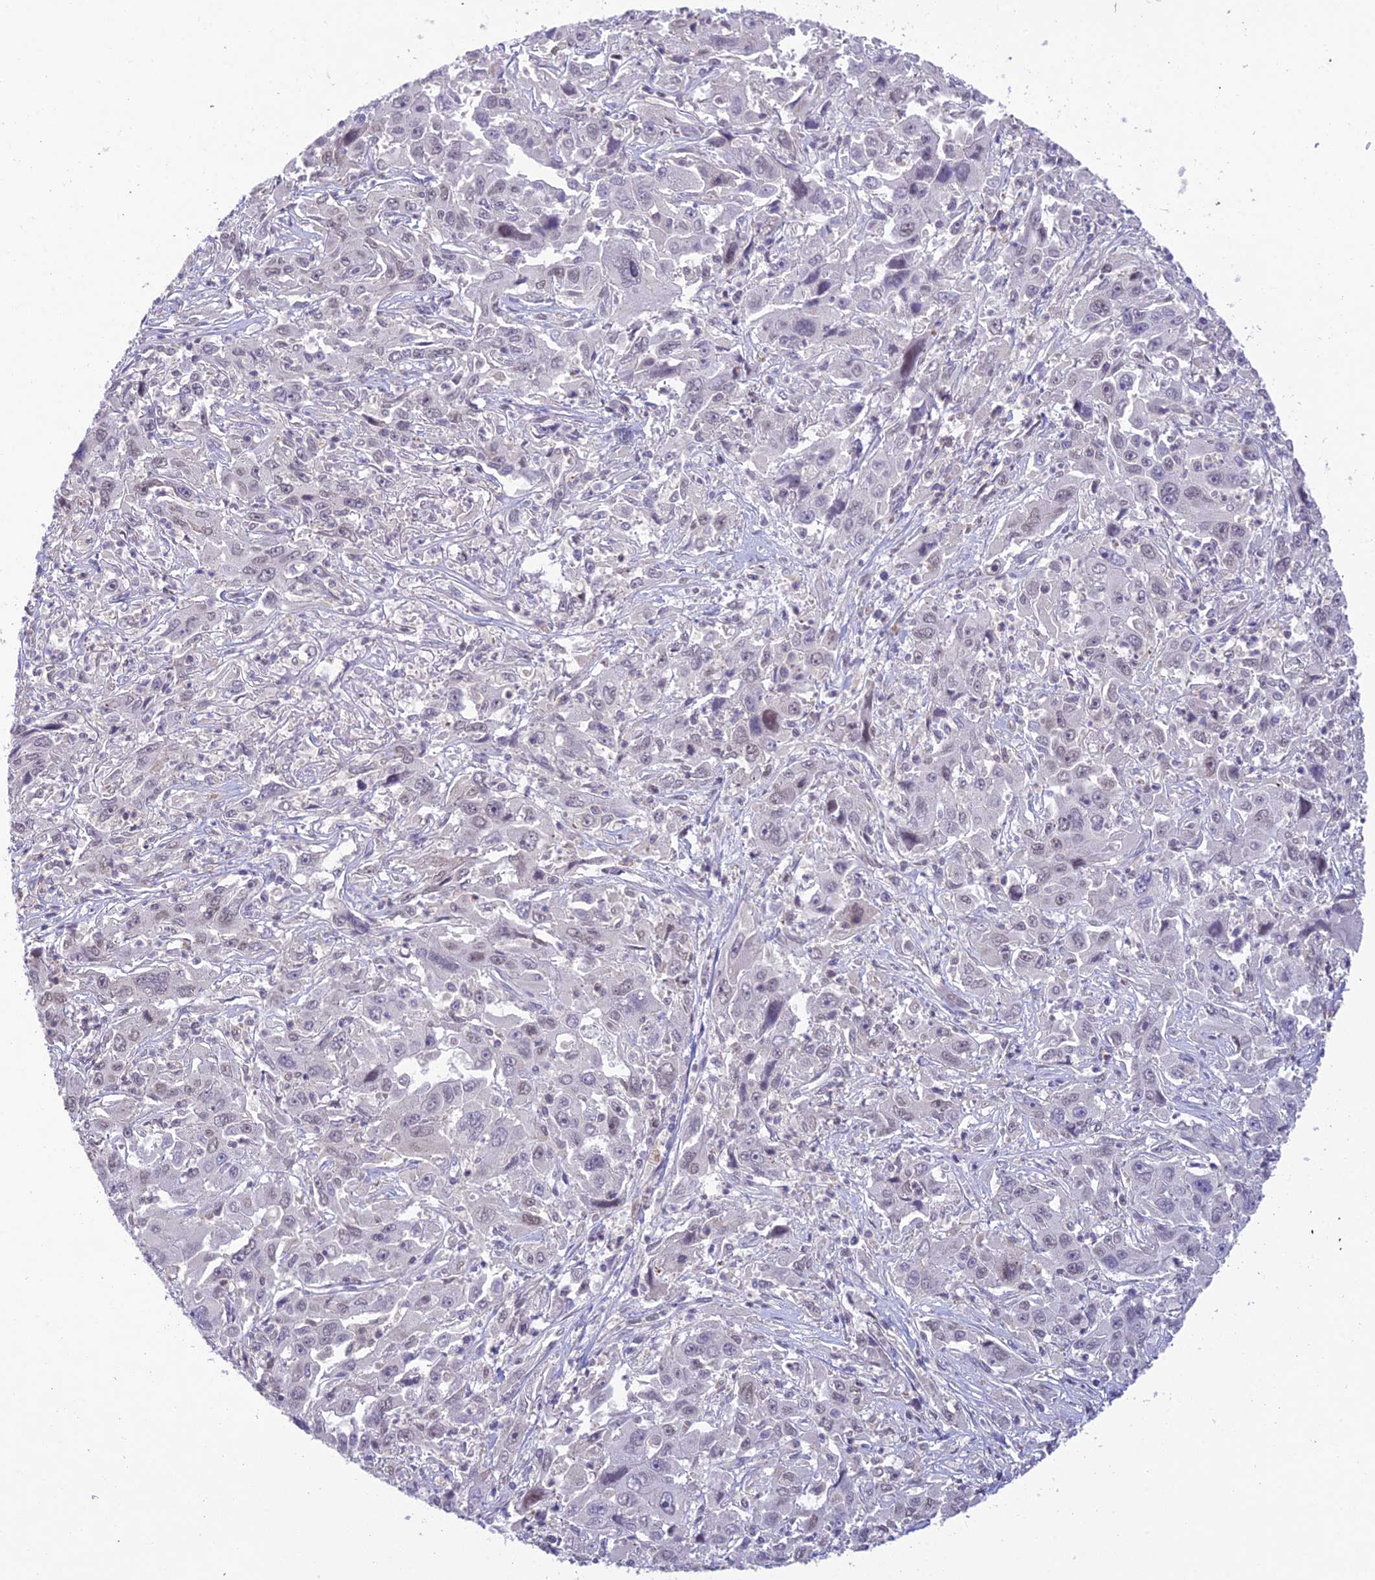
{"staining": {"intensity": "negative", "quantity": "none", "location": "none"}, "tissue": "liver cancer", "cell_type": "Tumor cells", "image_type": "cancer", "snomed": [{"axis": "morphology", "description": "Carcinoma, Hepatocellular, NOS"}, {"axis": "topography", "description": "Liver"}], "caption": "IHC of hepatocellular carcinoma (liver) exhibits no positivity in tumor cells. (DAB (3,3'-diaminobenzidine) immunohistochemistry with hematoxylin counter stain).", "gene": "BMT2", "patient": {"sex": "male", "age": 63}}